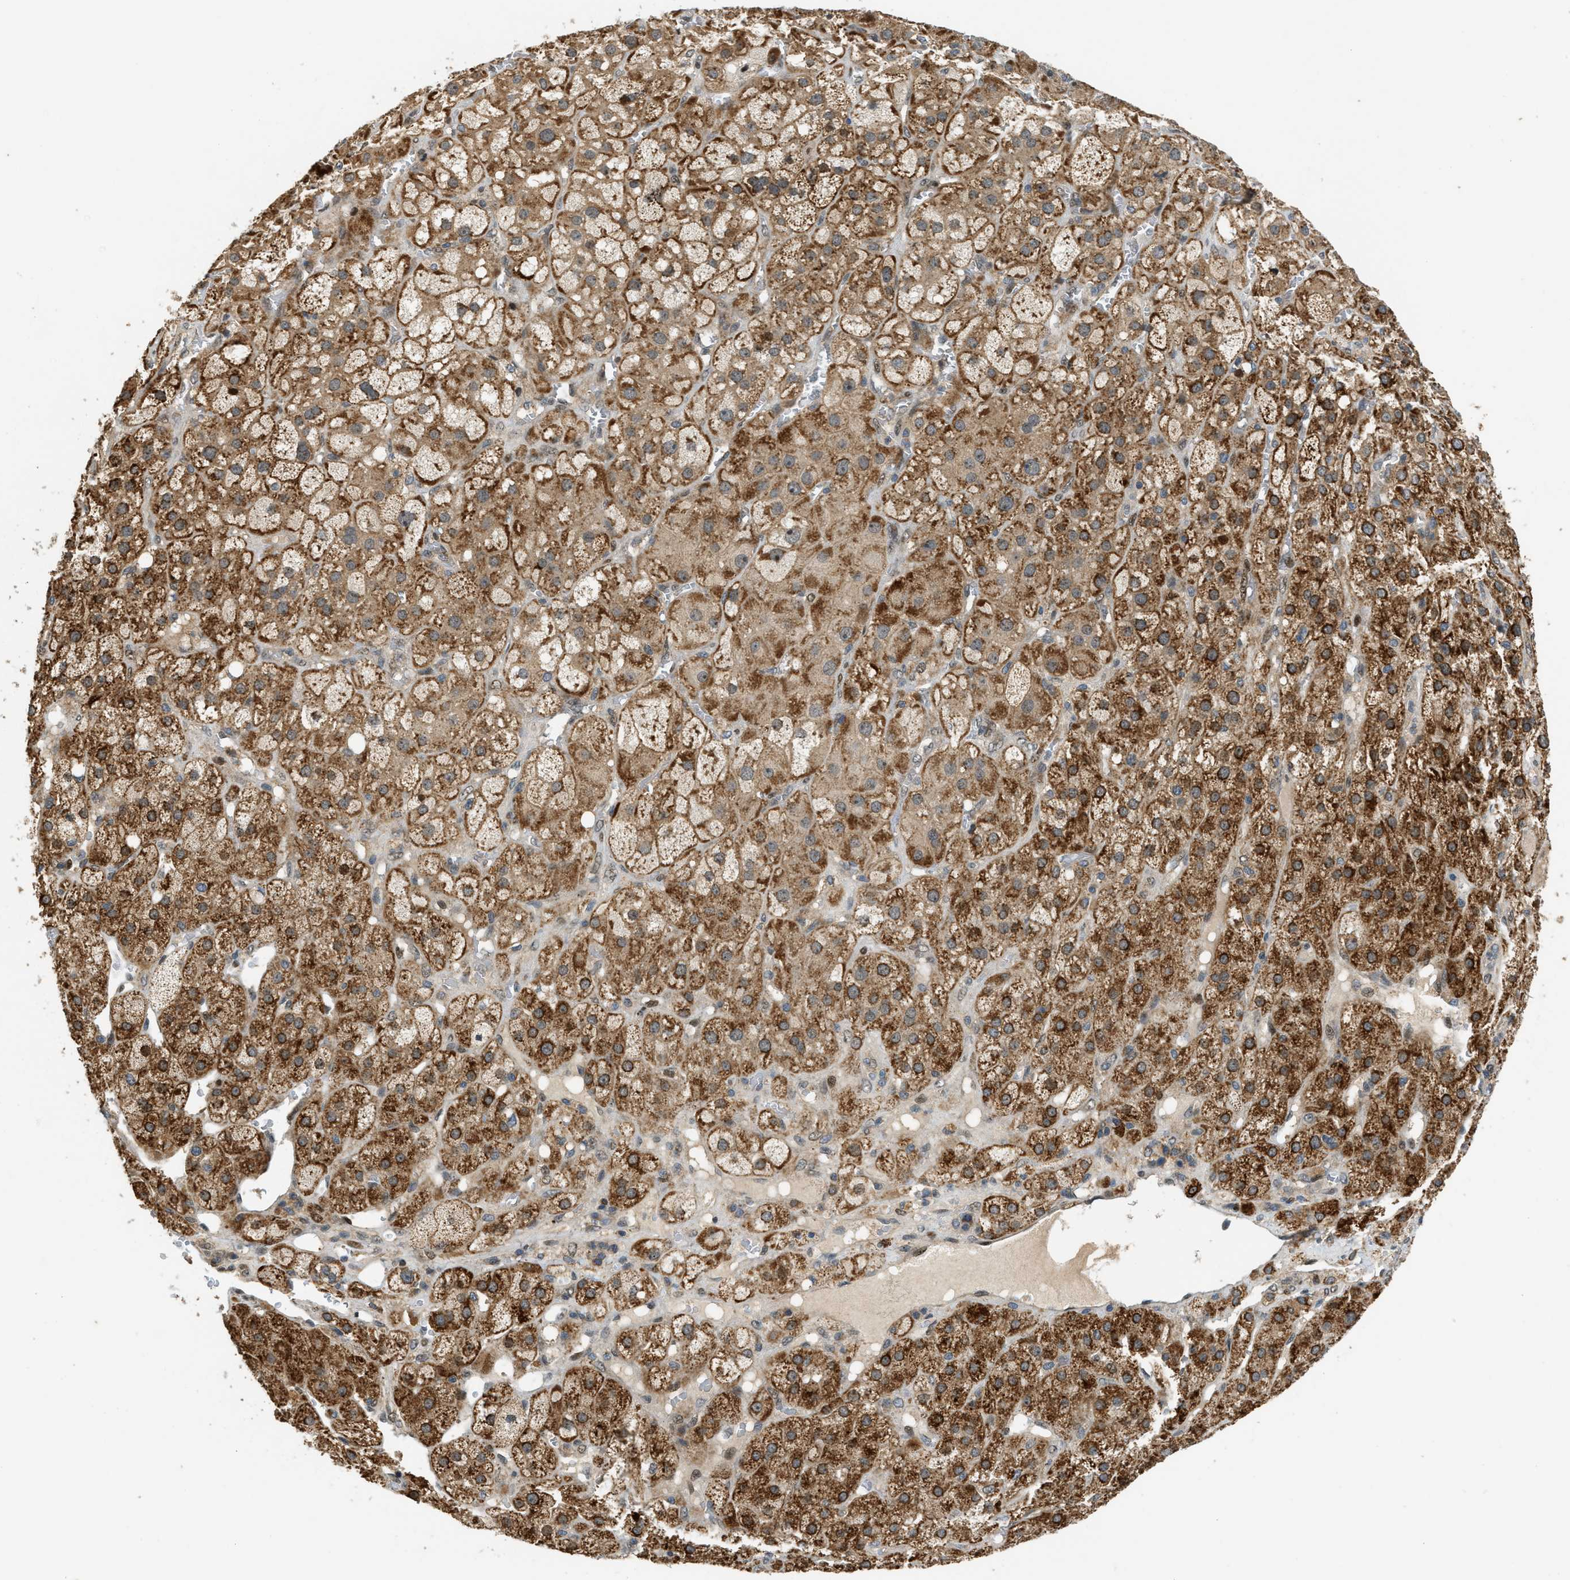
{"staining": {"intensity": "strong", "quantity": "25%-75%", "location": "cytoplasmic/membranous,nuclear"}, "tissue": "adrenal gland", "cell_type": "Glandular cells", "image_type": "normal", "snomed": [{"axis": "morphology", "description": "Normal tissue, NOS"}, {"axis": "topography", "description": "Adrenal gland"}], "caption": "Adrenal gland stained for a protein (brown) displays strong cytoplasmic/membranous,nuclear positive positivity in about 25%-75% of glandular cells.", "gene": "TRAPPC14", "patient": {"sex": "female", "age": 47}}